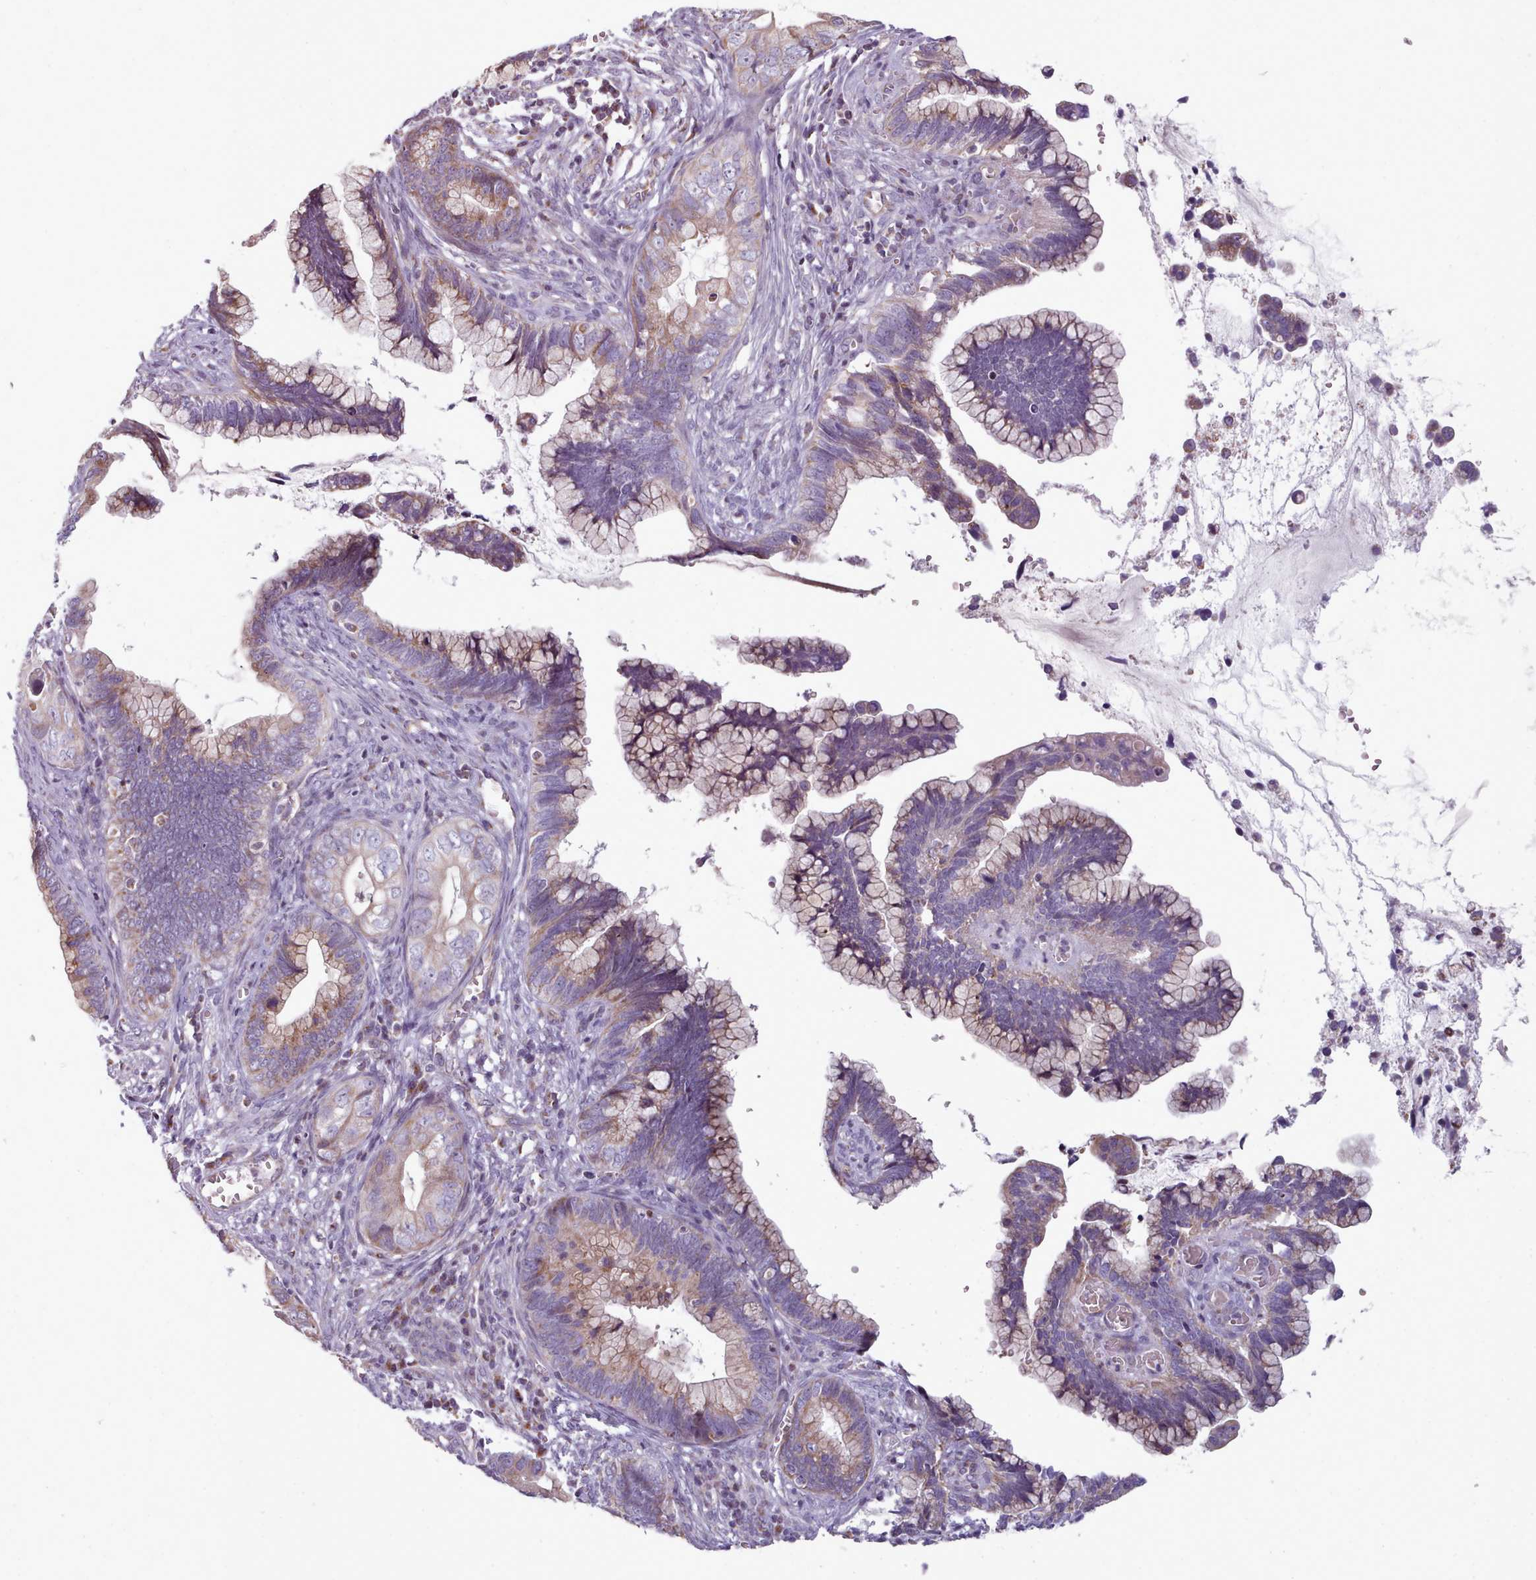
{"staining": {"intensity": "moderate", "quantity": ">75%", "location": "cytoplasmic/membranous"}, "tissue": "cervical cancer", "cell_type": "Tumor cells", "image_type": "cancer", "snomed": [{"axis": "morphology", "description": "Adenocarcinoma, NOS"}, {"axis": "topography", "description": "Cervix"}], "caption": "Protein expression analysis of adenocarcinoma (cervical) displays moderate cytoplasmic/membranous staining in about >75% of tumor cells.", "gene": "SLC52A3", "patient": {"sex": "female", "age": 44}}